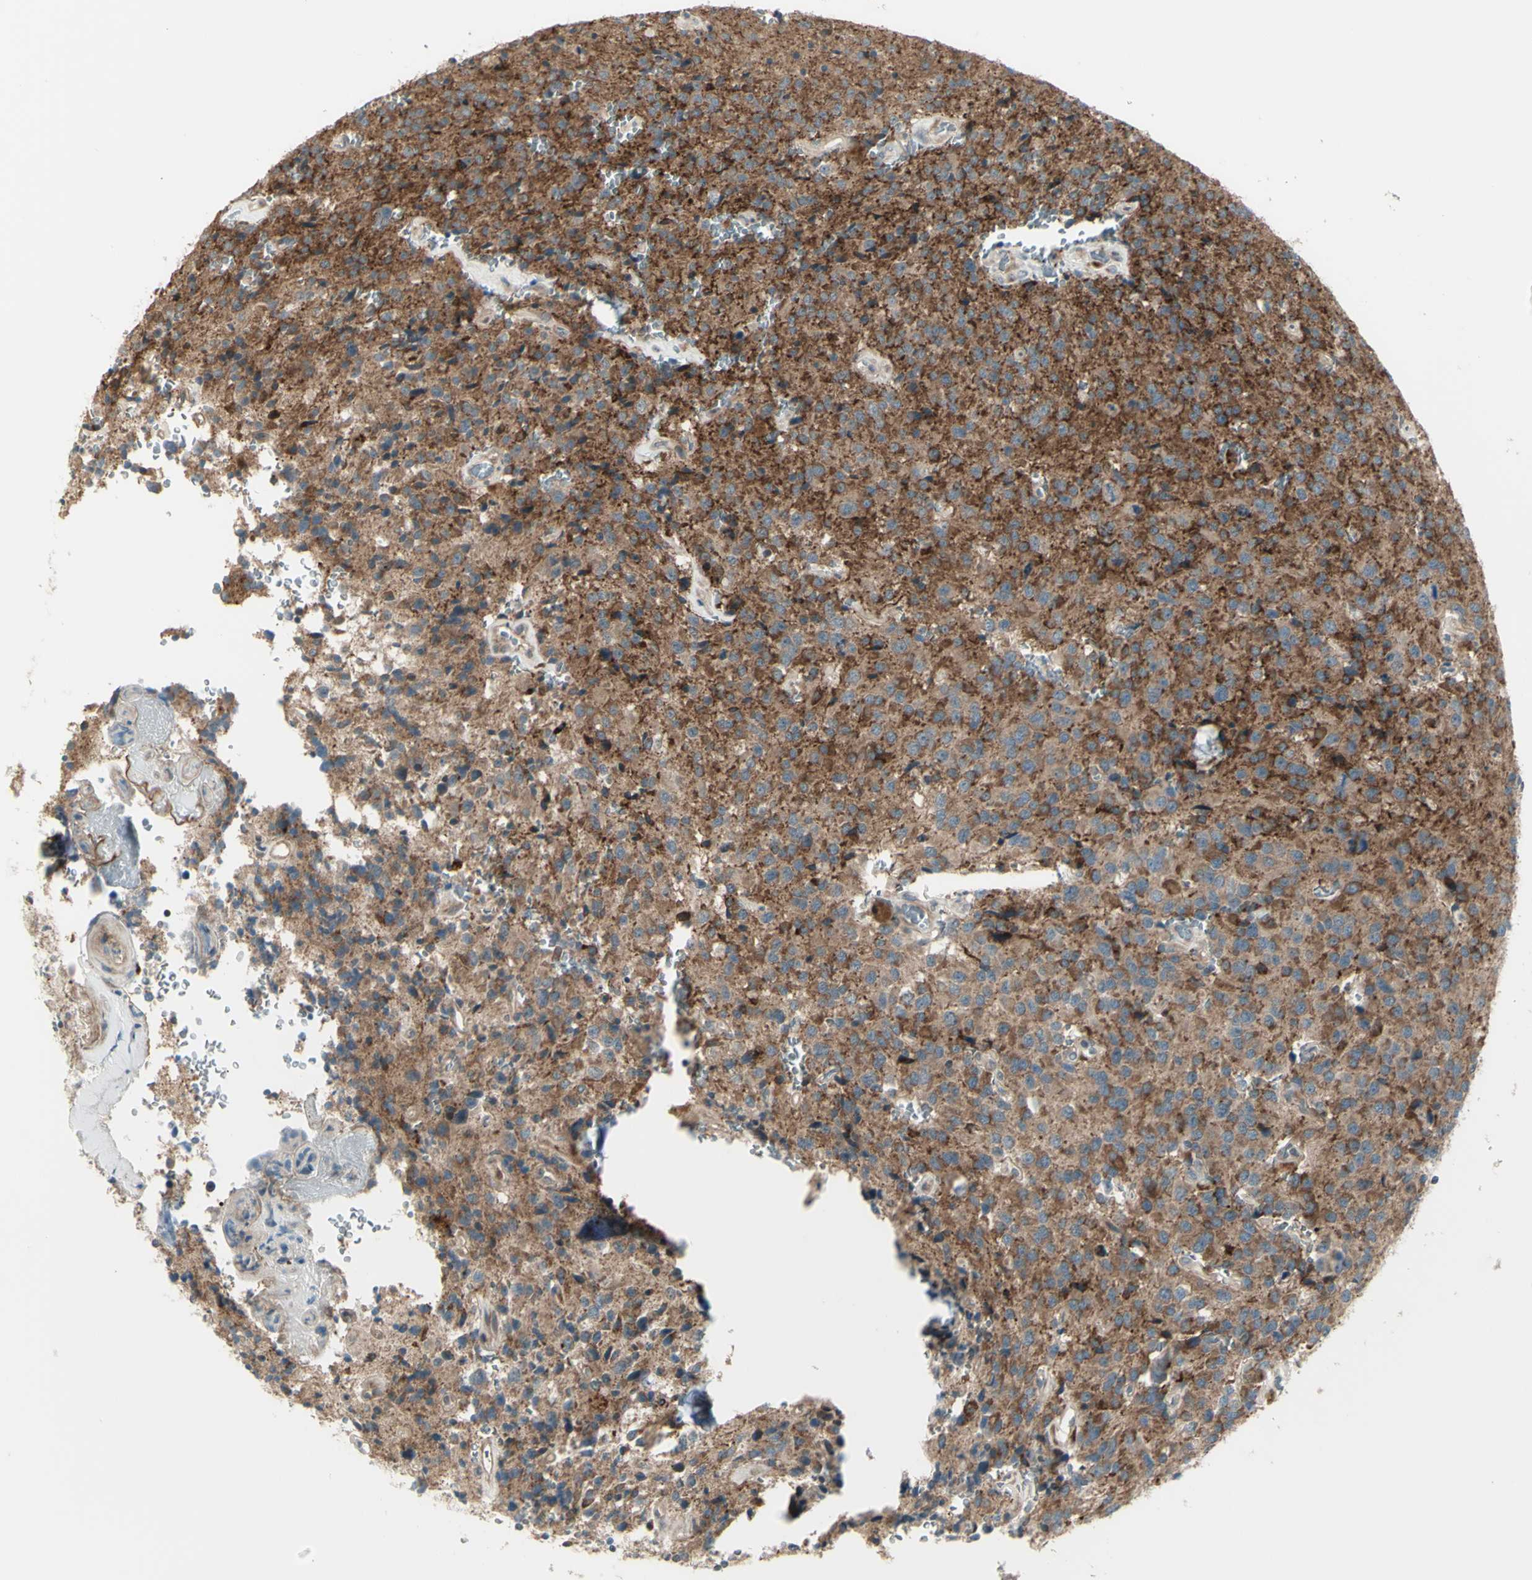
{"staining": {"intensity": "moderate", "quantity": ">75%", "location": "cytoplasmic/membranous"}, "tissue": "glioma", "cell_type": "Tumor cells", "image_type": "cancer", "snomed": [{"axis": "morphology", "description": "Glioma, malignant, Low grade"}, {"axis": "topography", "description": "Brain"}], "caption": "Immunohistochemistry (DAB (3,3'-diaminobenzidine)) staining of glioma exhibits moderate cytoplasmic/membranous protein expression in about >75% of tumor cells.", "gene": "OSTM1", "patient": {"sex": "male", "age": 58}}